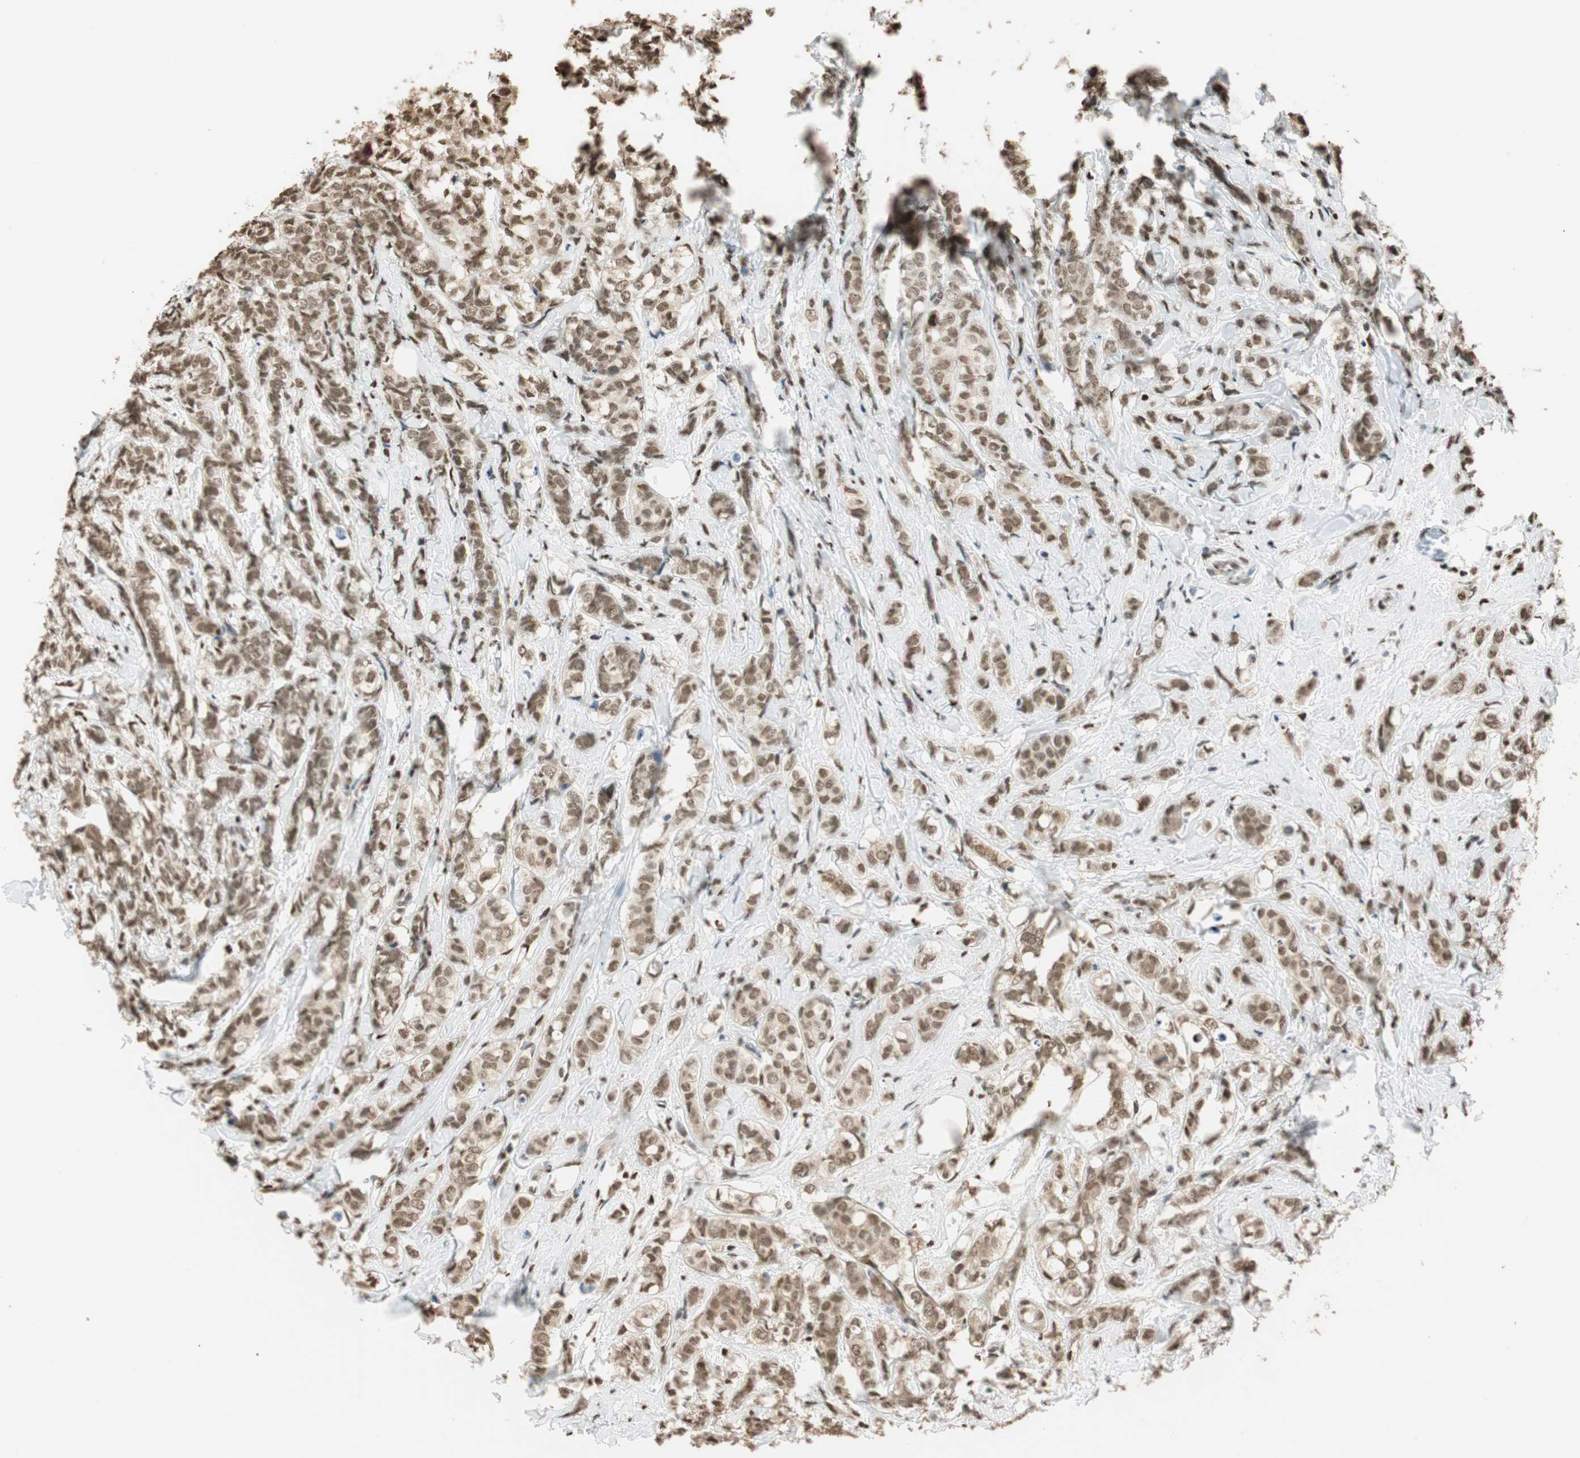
{"staining": {"intensity": "moderate", "quantity": ">75%", "location": "nuclear"}, "tissue": "breast cancer", "cell_type": "Tumor cells", "image_type": "cancer", "snomed": [{"axis": "morphology", "description": "Lobular carcinoma"}, {"axis": "topography", "description": "Breast"}], "caption": "Breast cancer (lobular carcinoma) was stained to show a protein in brown. There is medium levels of moderate nuclear expression in about >75% of tumor cells. (DAB (3,3'-diaminobenzidine) = brown stain, brightfield microscopy at high magnification).", "gene": "FANCG", "patient": {"sex": "female", "age": 60}}